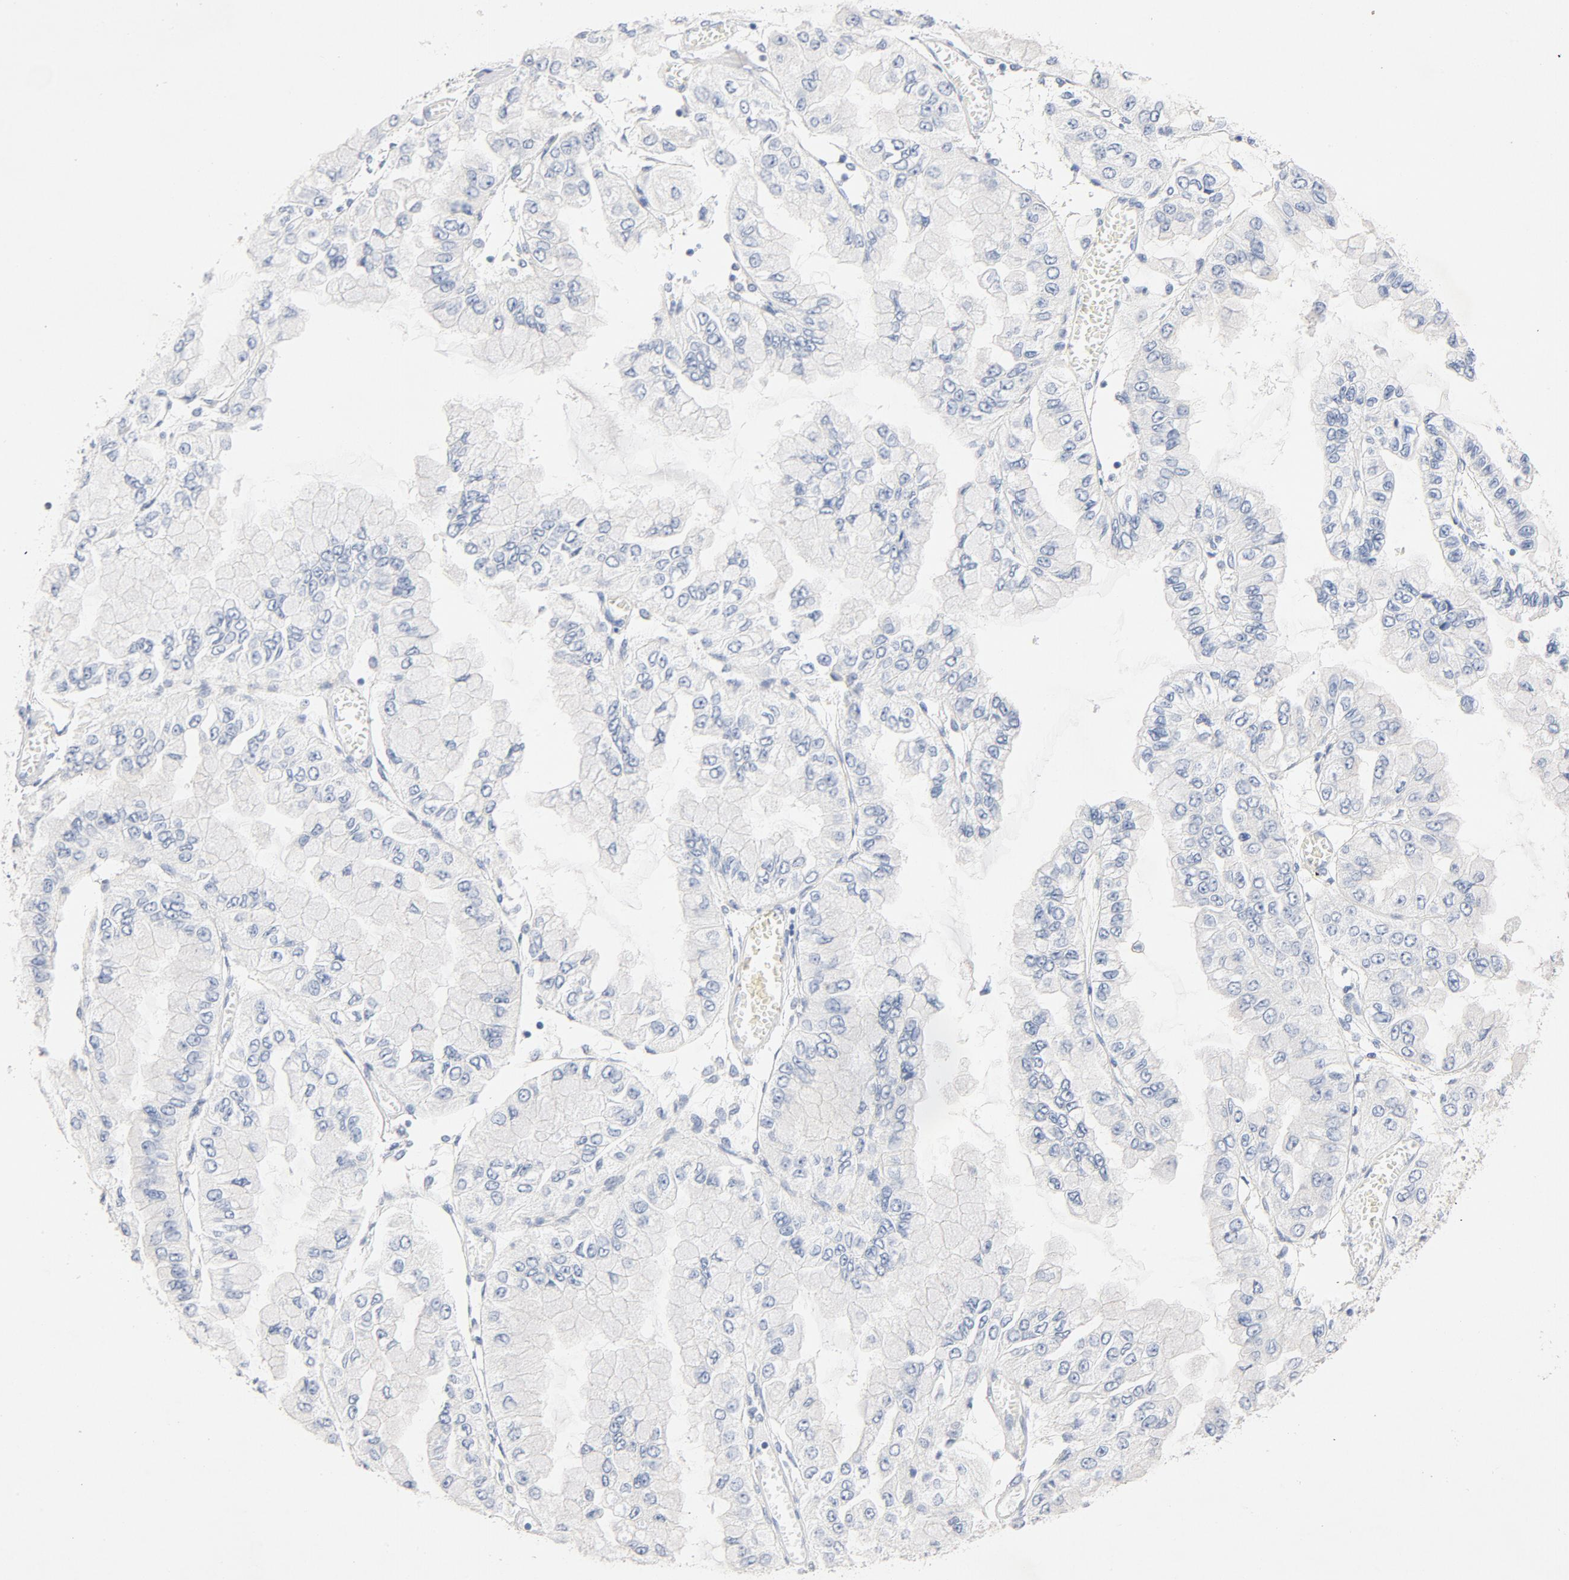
{"staining": {"intensity": "negative", "quantity": "none", "location": "none"}, "tissue": "liver cancer", "cell_type": "Tumor cells", "image_type": "cancer", "snomed": [{"axis": "morphology", "description": "Cholangiocarcinoma"}, {"axis": "topography", "description": "Liver"}], "caption": "High power microscopy micrograph of an immunohistochemistry (IHC) image of cholangiocarcinoma (liver), revealing no significant positivity in tumor cells.", "gene": "STAT1", "patient": {"sex": "female", "age": 79}}